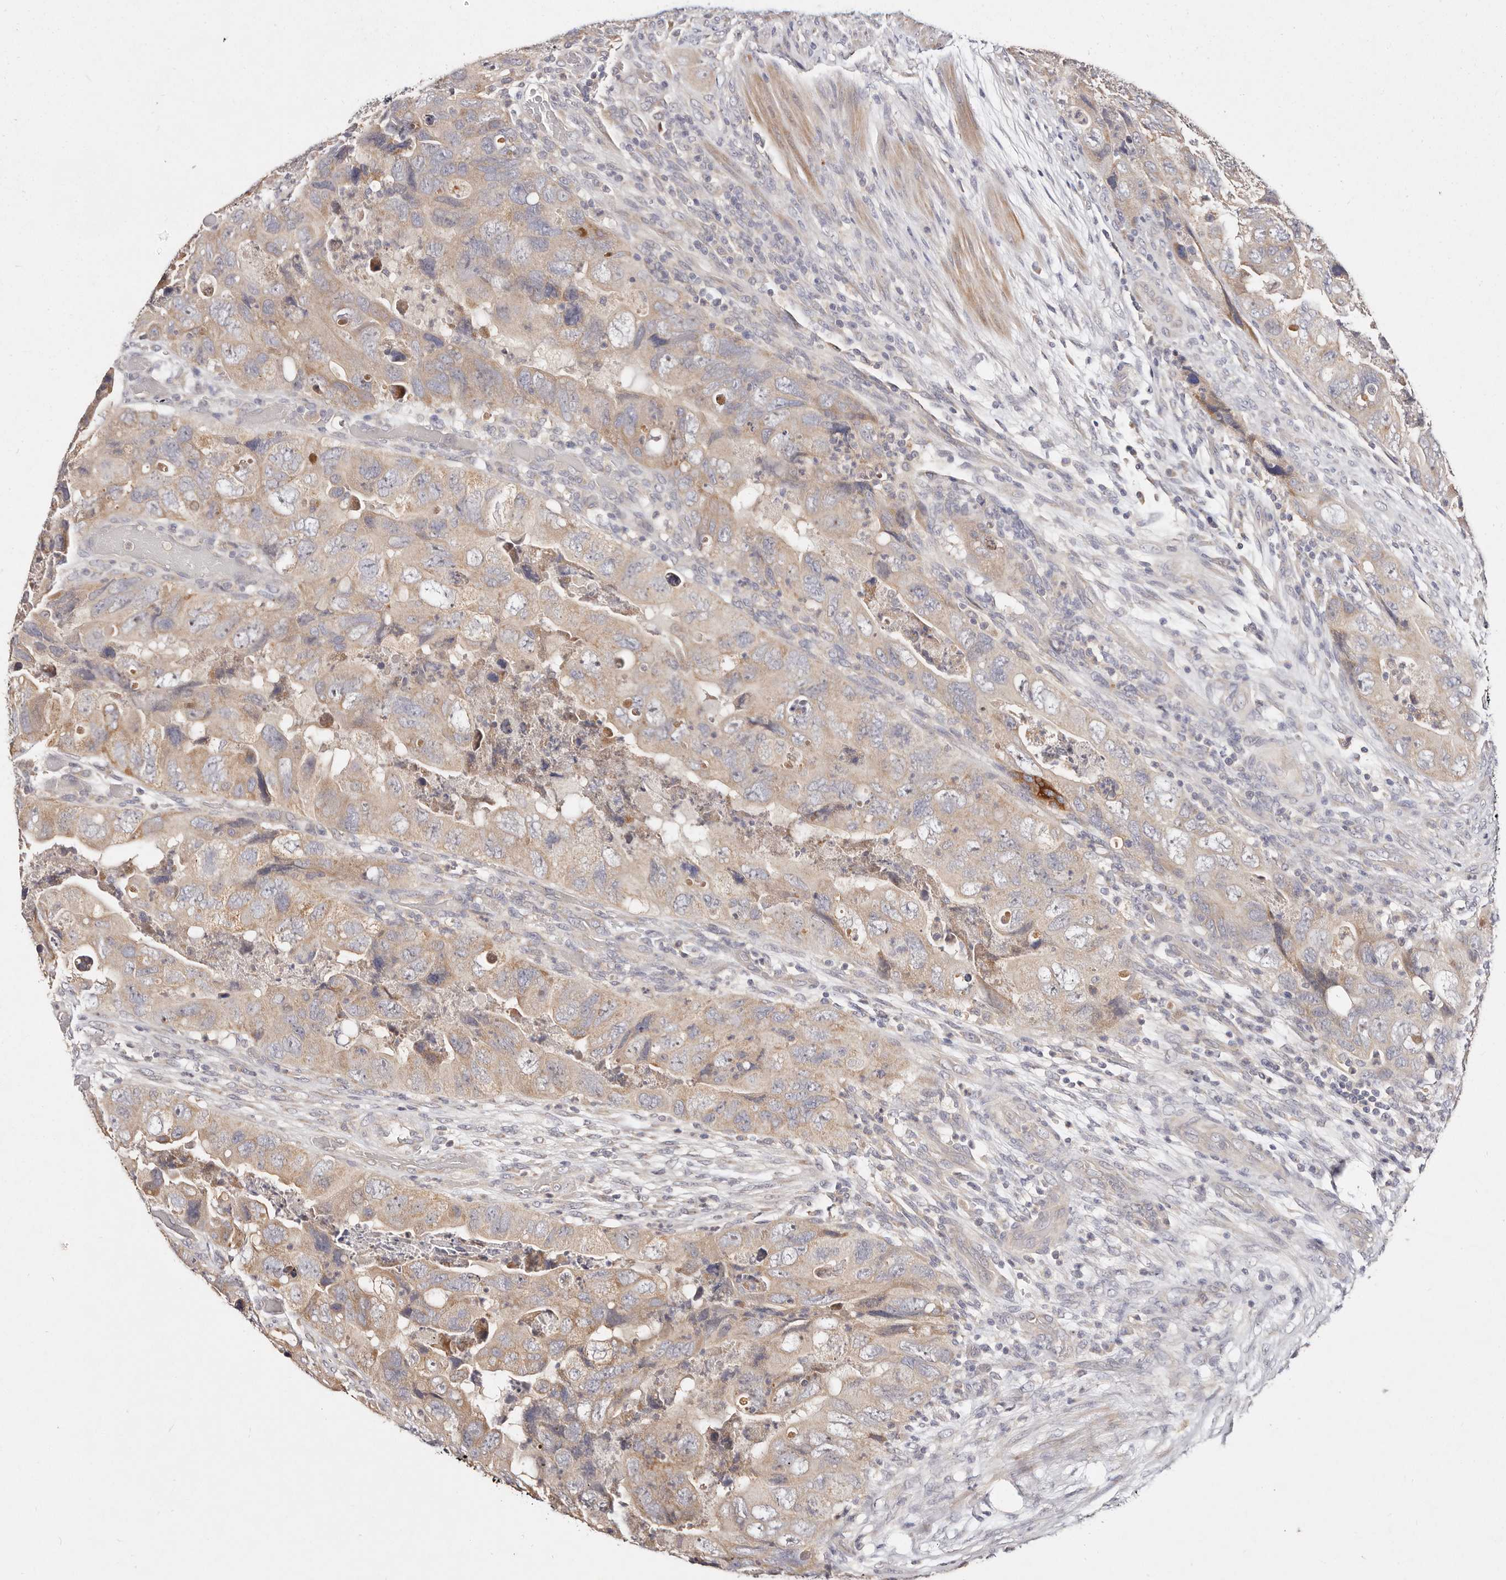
{"staining": {"intensity": "weak", "quantity": "25%-75%", "location": "cytoplasmic/membranous"}, "tissue": "colorectal cancer", "cell_type": "Tumor cells", "image_type": "cancer", "snomed": [{"axis": "morphology", "description": "Adenocarcinoma, NOS"}, {"axis": "topography", "description": "Rectum"}], "caption": "This photomicrograph shows immunohistochemistry (IHC) staining of adenocarcinoma (colorectal), with low weak cytoplasmic/membranous staining in about 25%-75% of tumor cells.", "gene": "VIPAS39", "patient": {"sex": "male", "age": 63}}